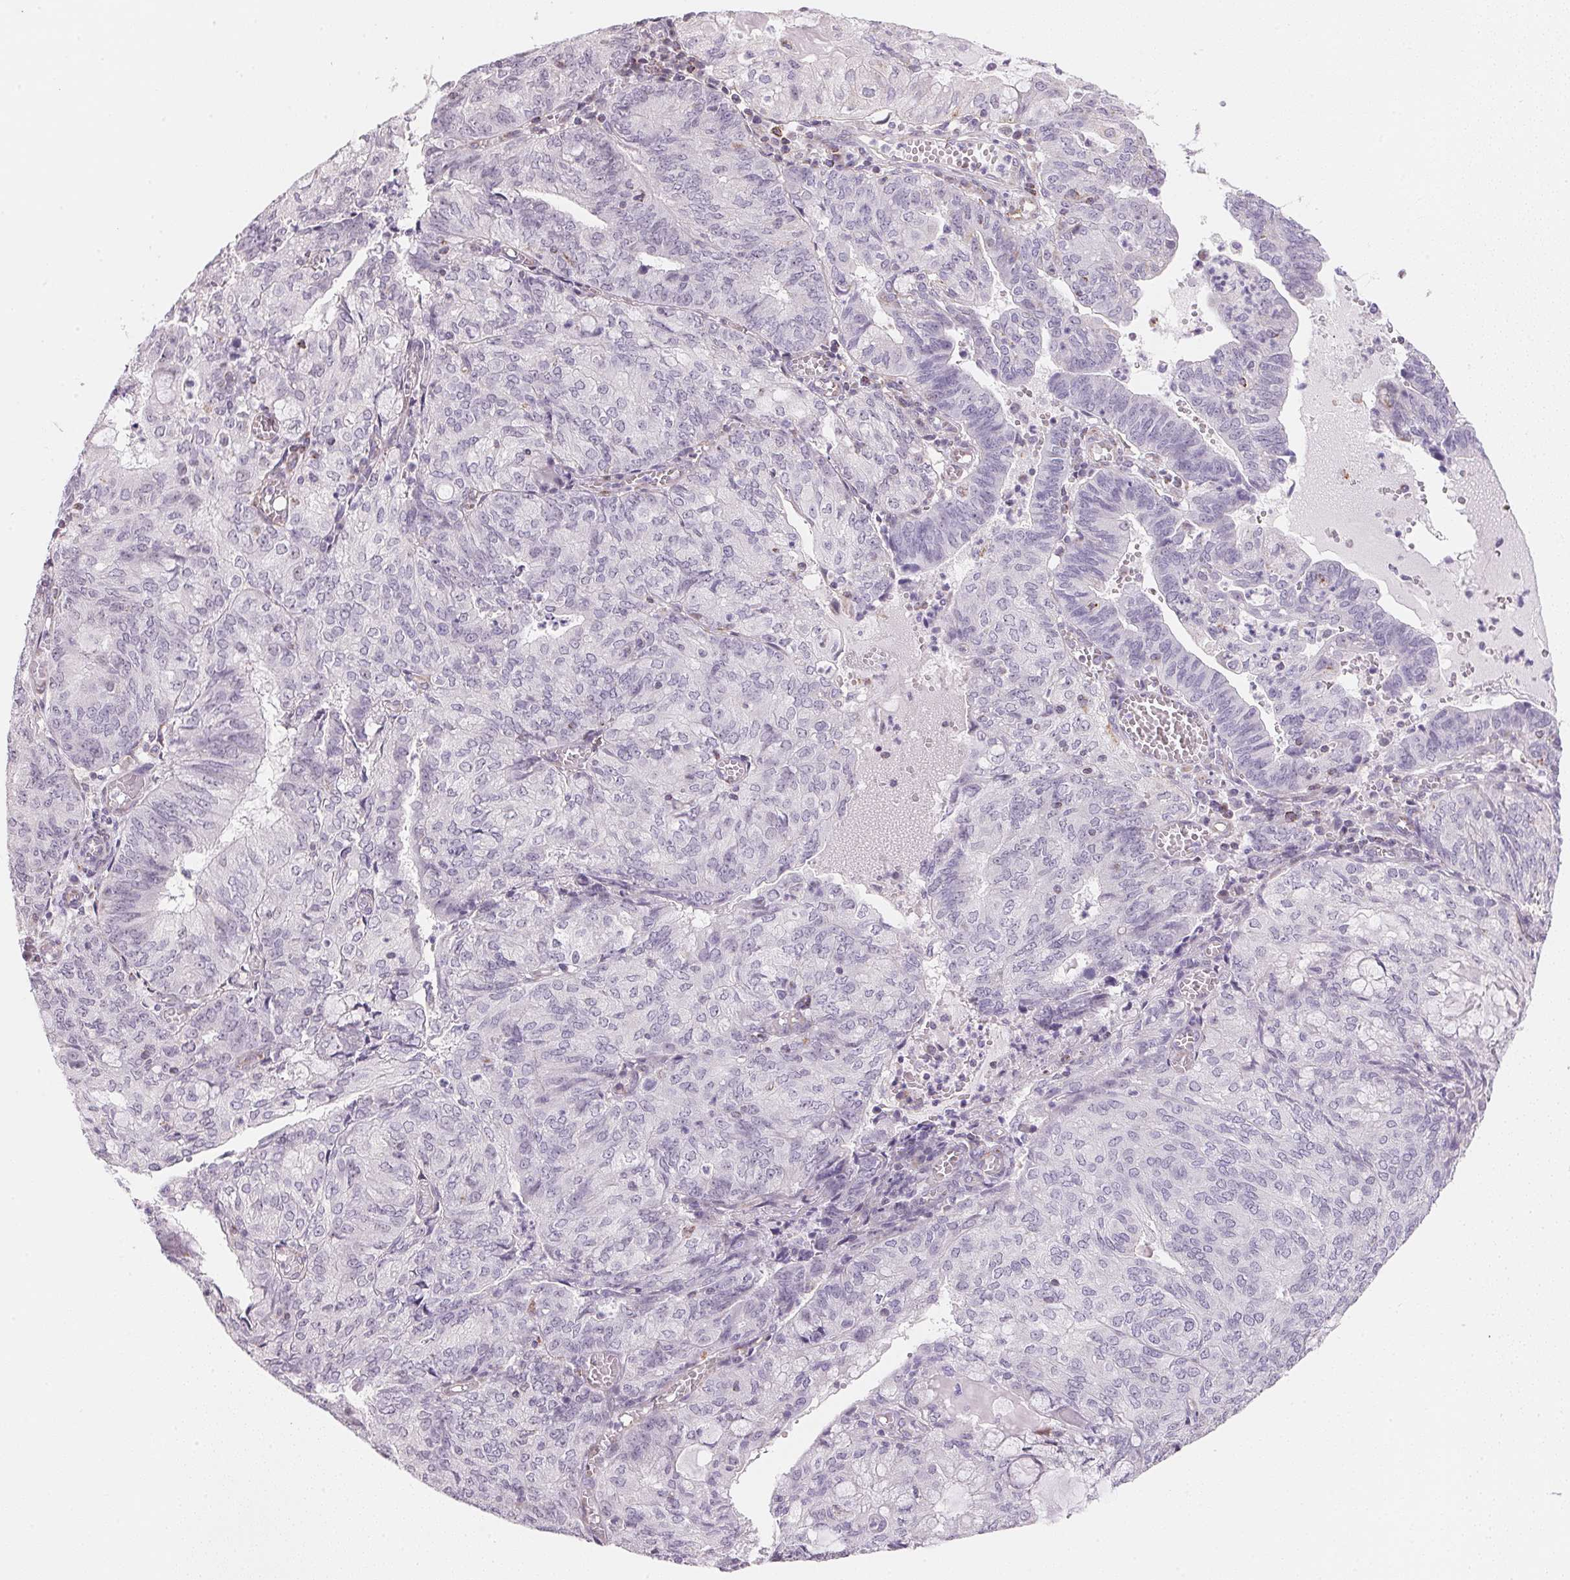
{"staining": {"intensity": "negative", "quantity": "none", "location": "none"}, "tissue": "endometrial cancer", "cell_type": "Tumor cells", "image_type": "cancer", "snomed": [{"axis": "morphology", "description": "Adenocarcinoma, NOS"}, {"axis": "topography", "description": "Endometrium"}], "caption": "A micrograph of endometrial adenocarcinoma stained for a protein shows no brown staining in tumor cells.", "gene": "GIPC2", "patient": {"sex": "female", "age": 82}}